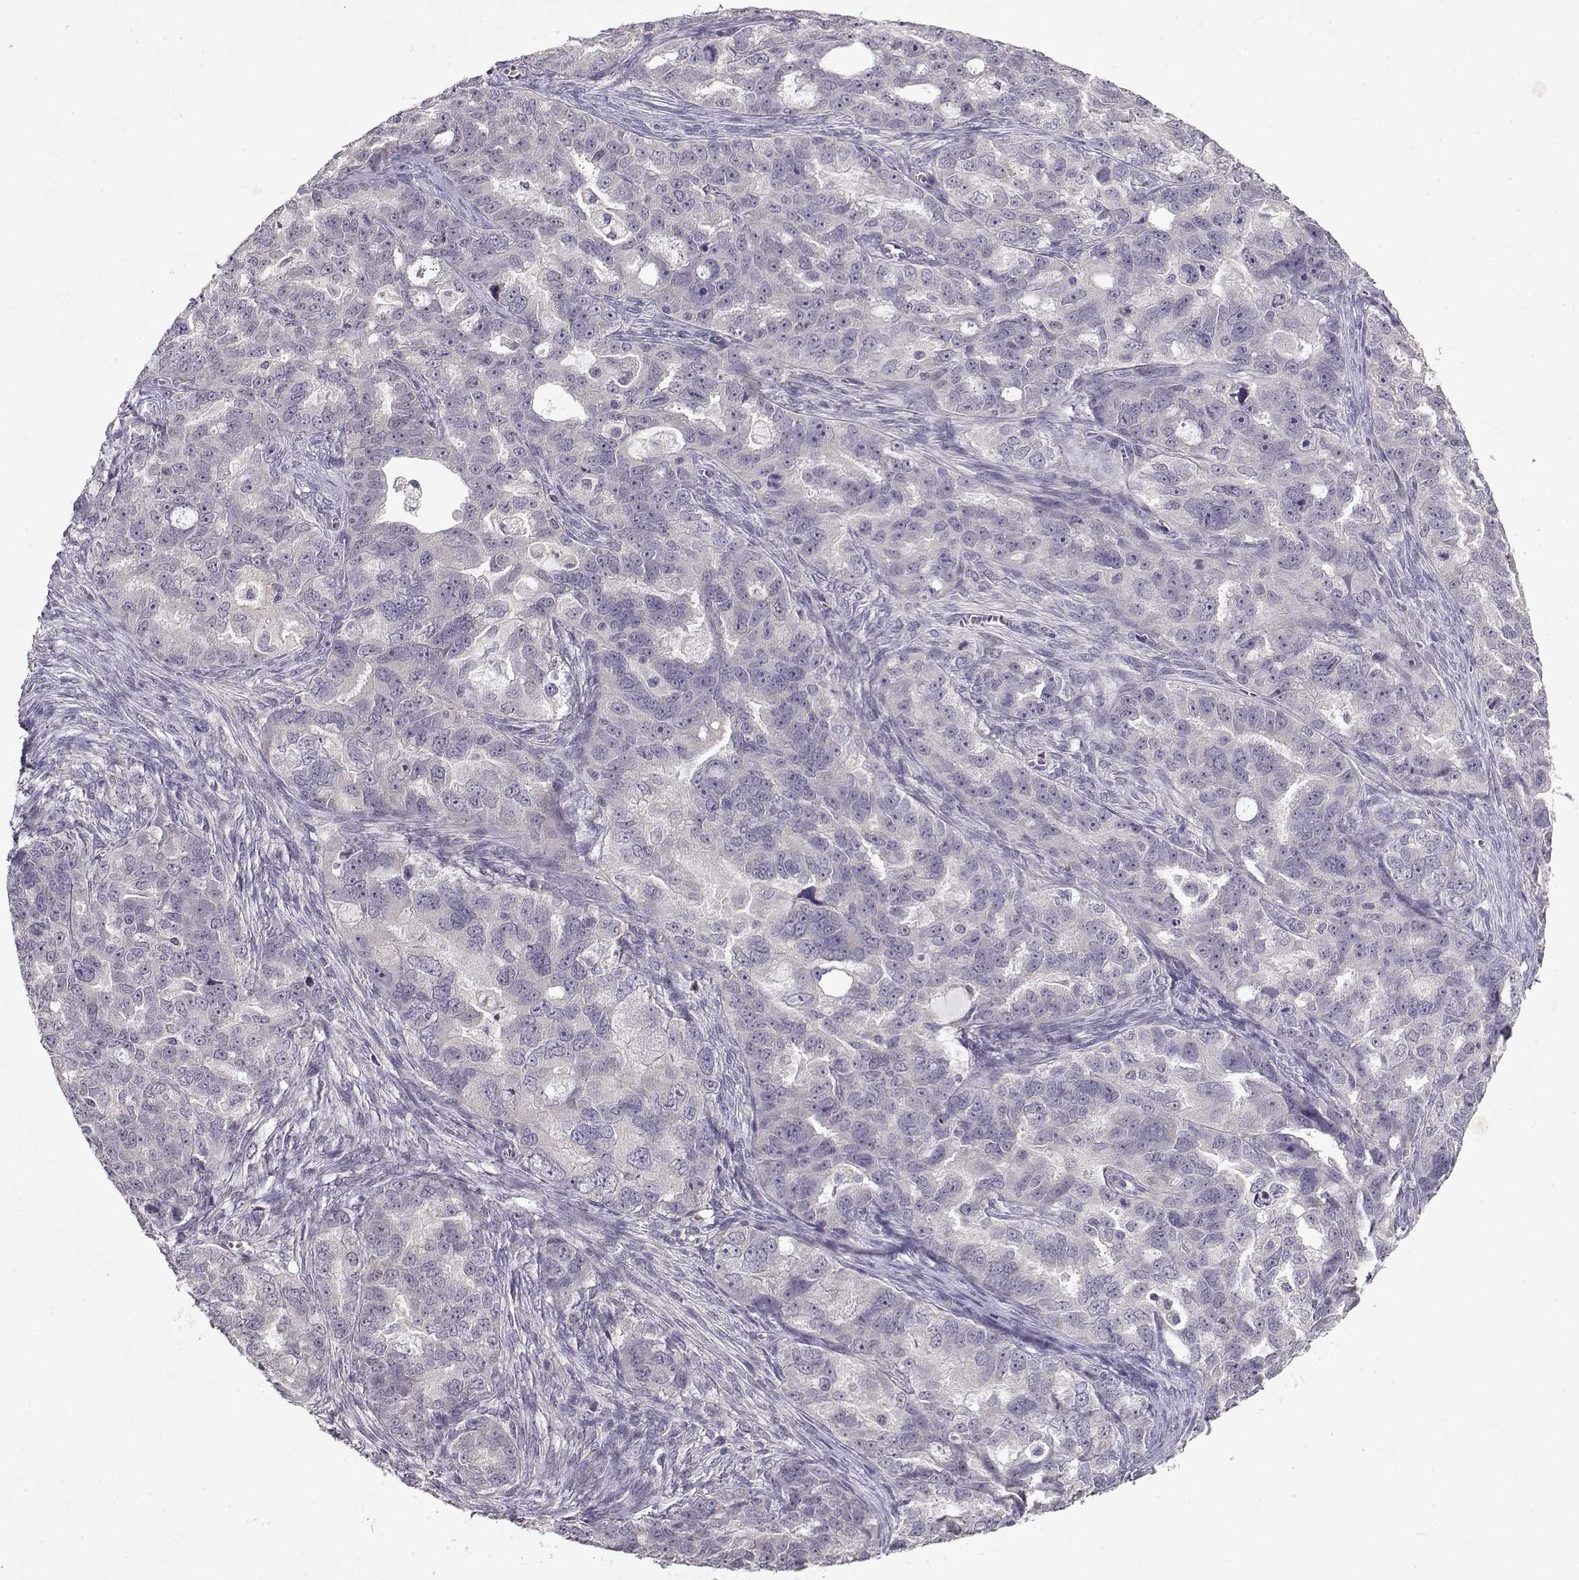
{"staining": {"intensity": "negative", "quantity": "none", "location": "none"}, "tissue": "ovarian cancer", "cell_type": "Tumor cells", "image_type": "cancer", "snomed": [{"axis": "morphology", "description": "Cystadenocarcinoma, serous, NOS"}, {"axis": "topography", "description": "Ovary"}], "caption": "The histopathology image reveals no significant expression in tumor cells of ovarian cancer.", "gene": "BMX", "patient": {"sex": "female", "age": 51}}